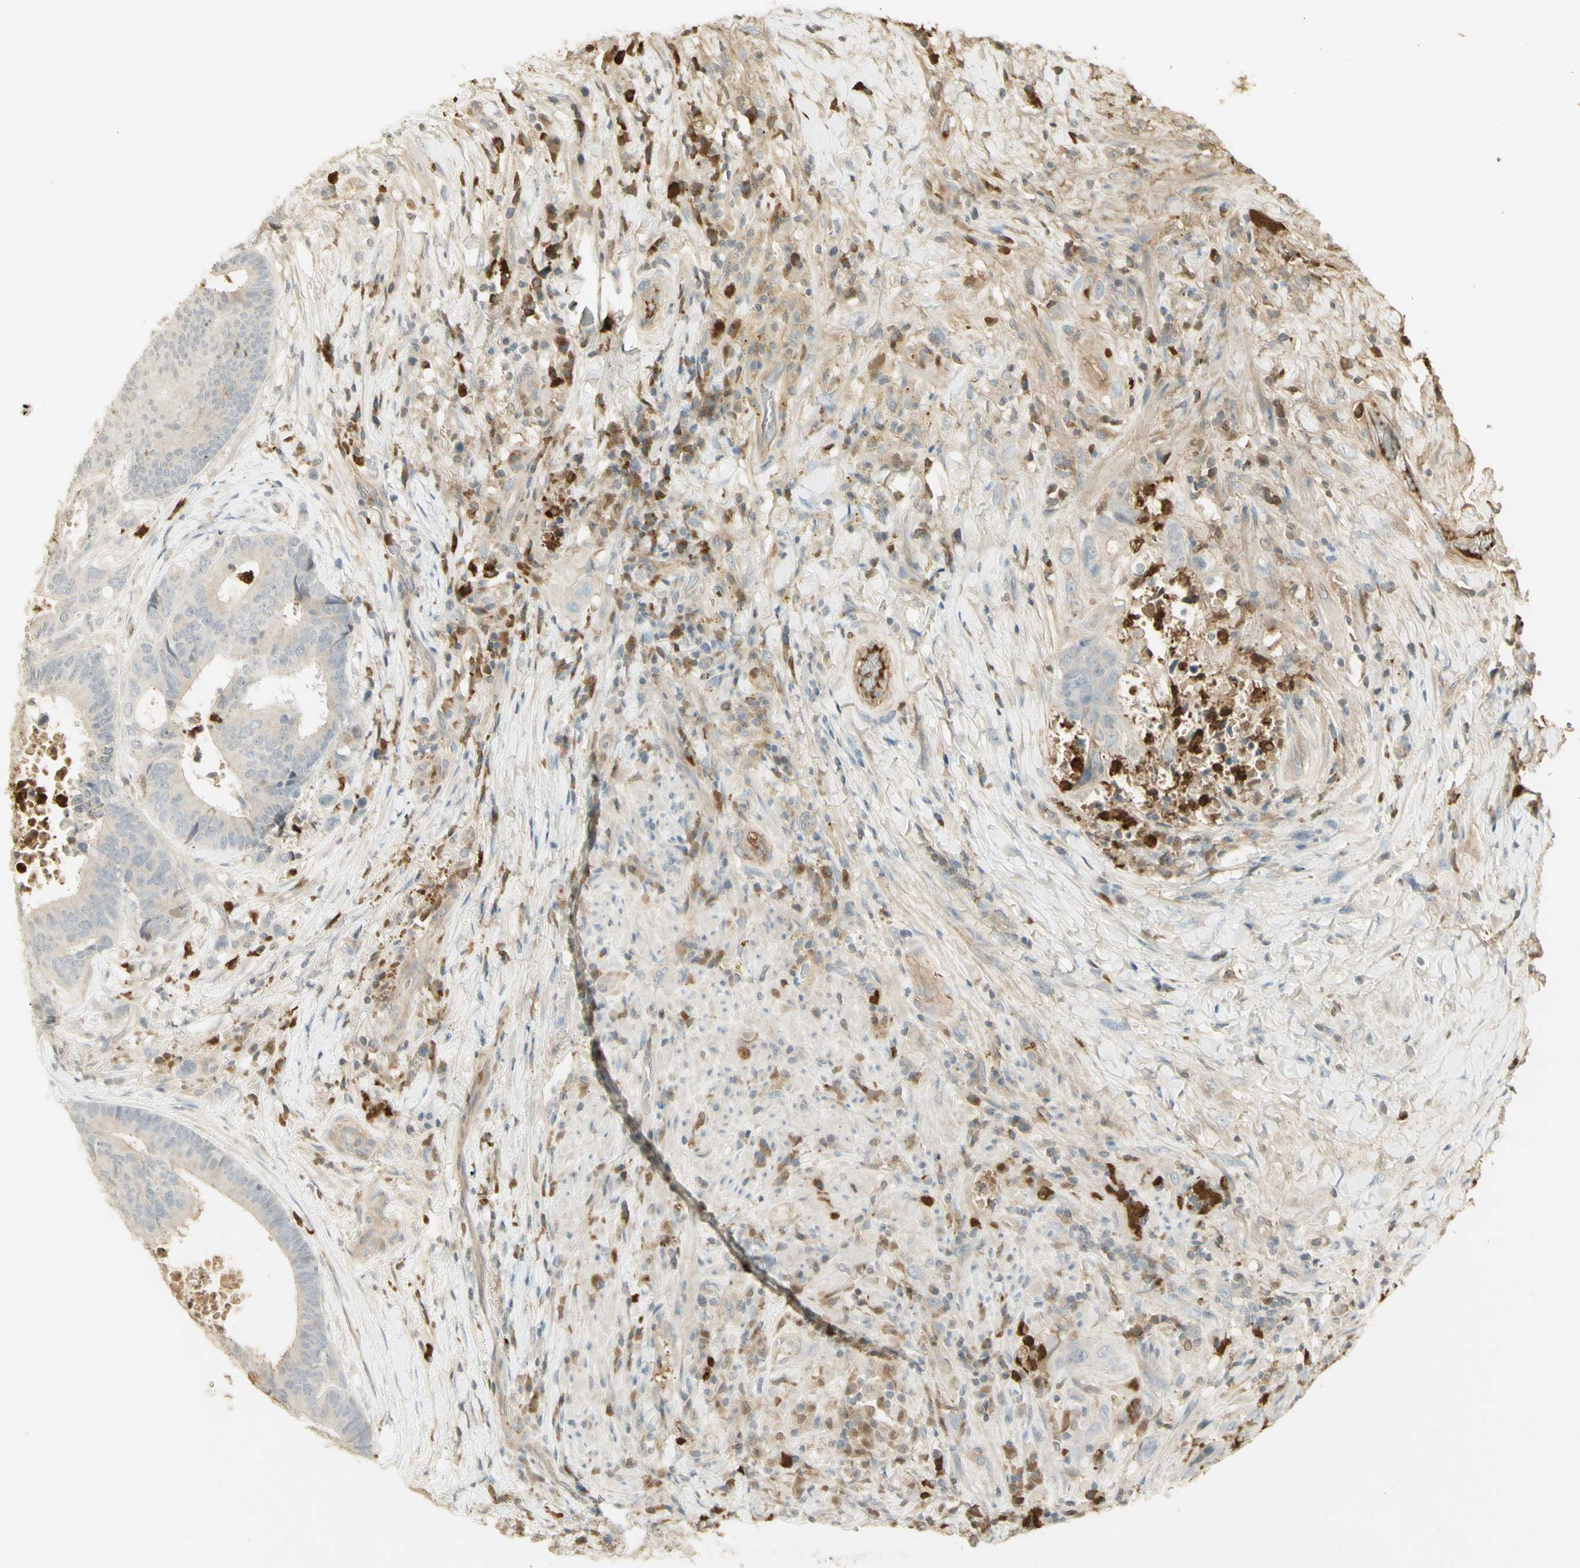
{"staining": {"intensity": "negative", "quantity": "none", "location": "none"}, "tissue": "colorectal cancer", "cell_type": "Tumor cells", "image_type": "cancer", "snomed": [{"axis": "morphology", "description": "Adenocarcinoma, NOS"}, {"axis": "topography", "description": "Rectum"}], "caption": "The image reveals no staining of tumor cells in colorectal adenocarcinoma.", "gene": "NID1", "patient": {"sex": "male", "age": 72}}